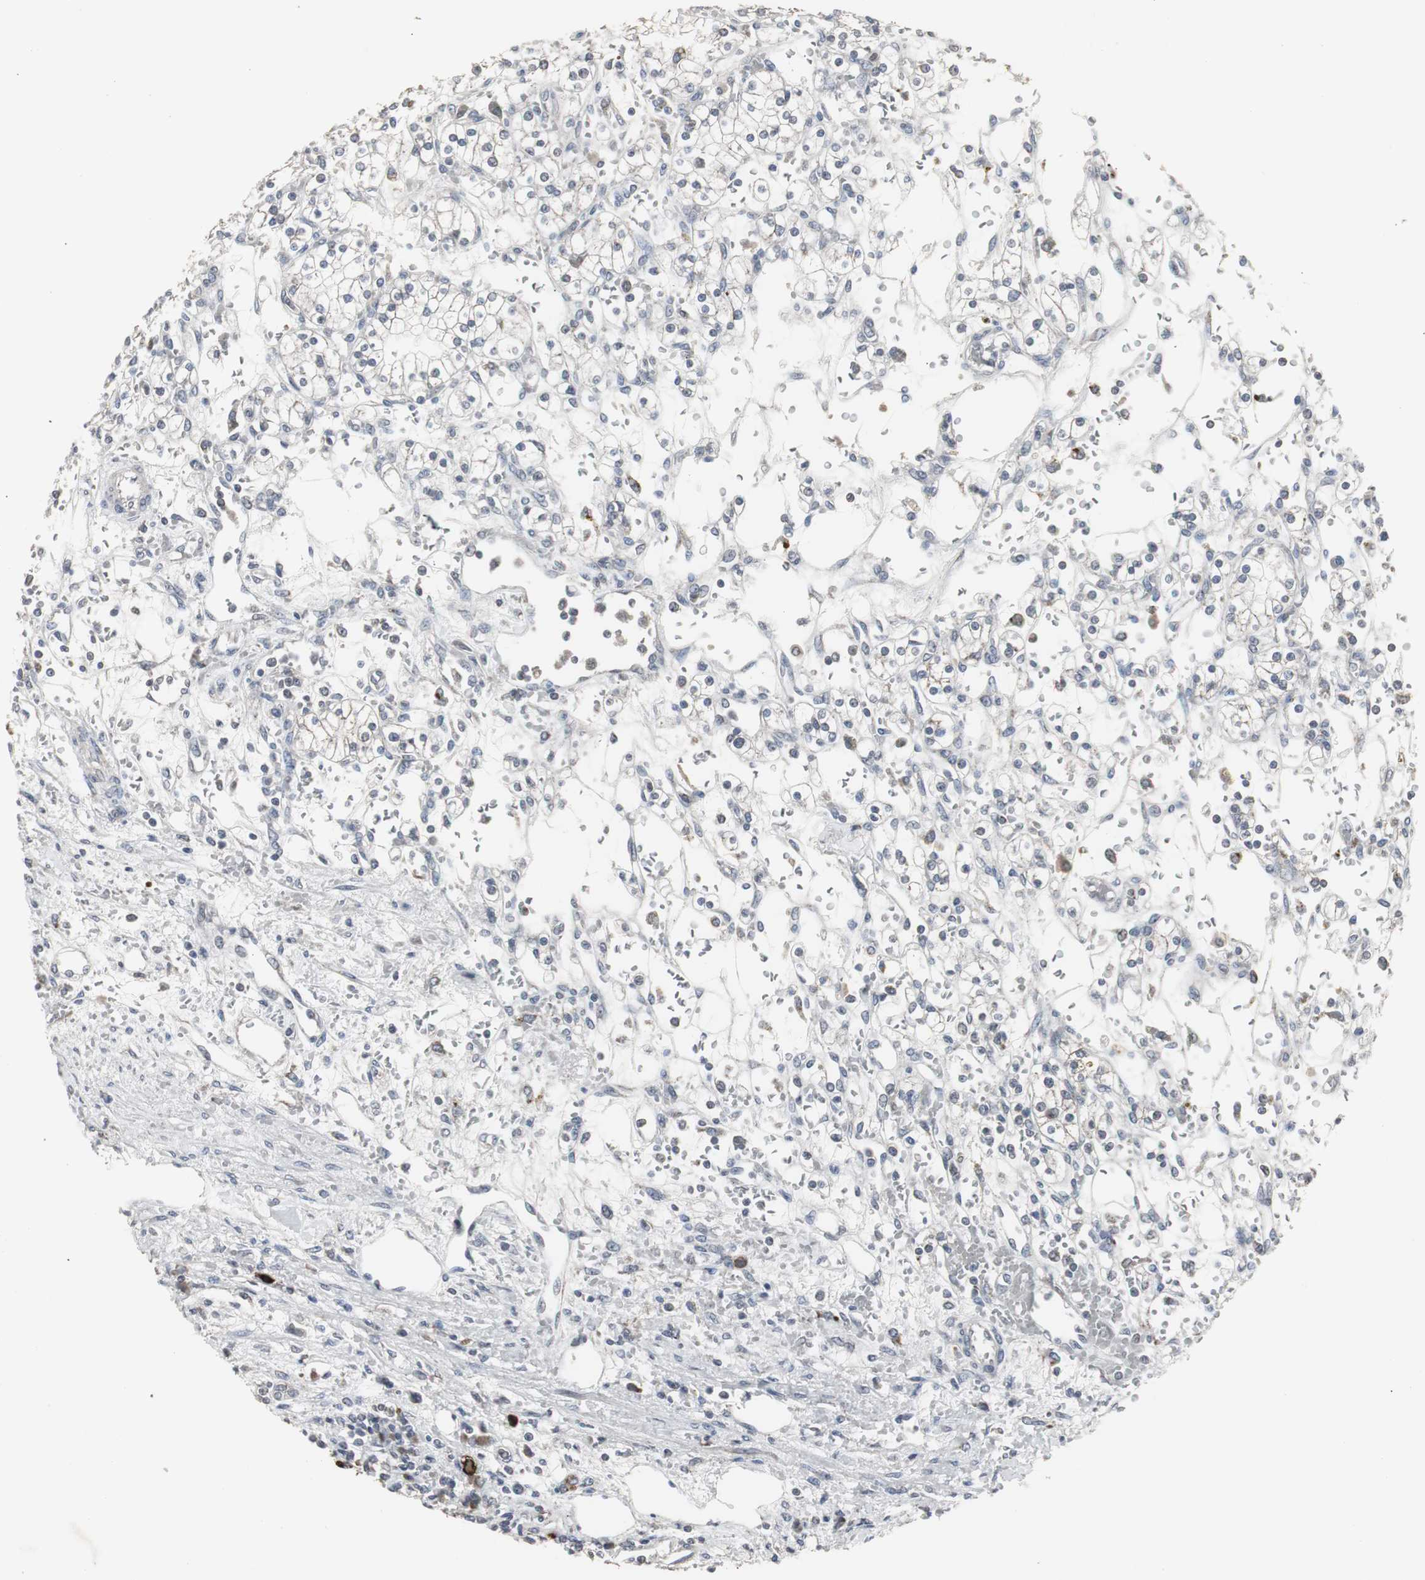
{"staining": {"intensity": "negative", "quantity": "none", "location": "none"}, "tissue": "renal cancer", "cell_type": "Tumor cells", "image_type": "cancer", "snomed": [{"axis": "morphology", "description": "Normal tissue, NOS"}, {"axis": "morphology", "description": "Adenocarcinoma, NOS"}, {"axis": "topography", "description": "Kidney"}], "caption": "Renal adenocarcinoma was stained to show a protein in brown. There is no significant expression in tumor cells.", "gene": "ACAA1", "patient": {"sex": "female", "age": 55}}